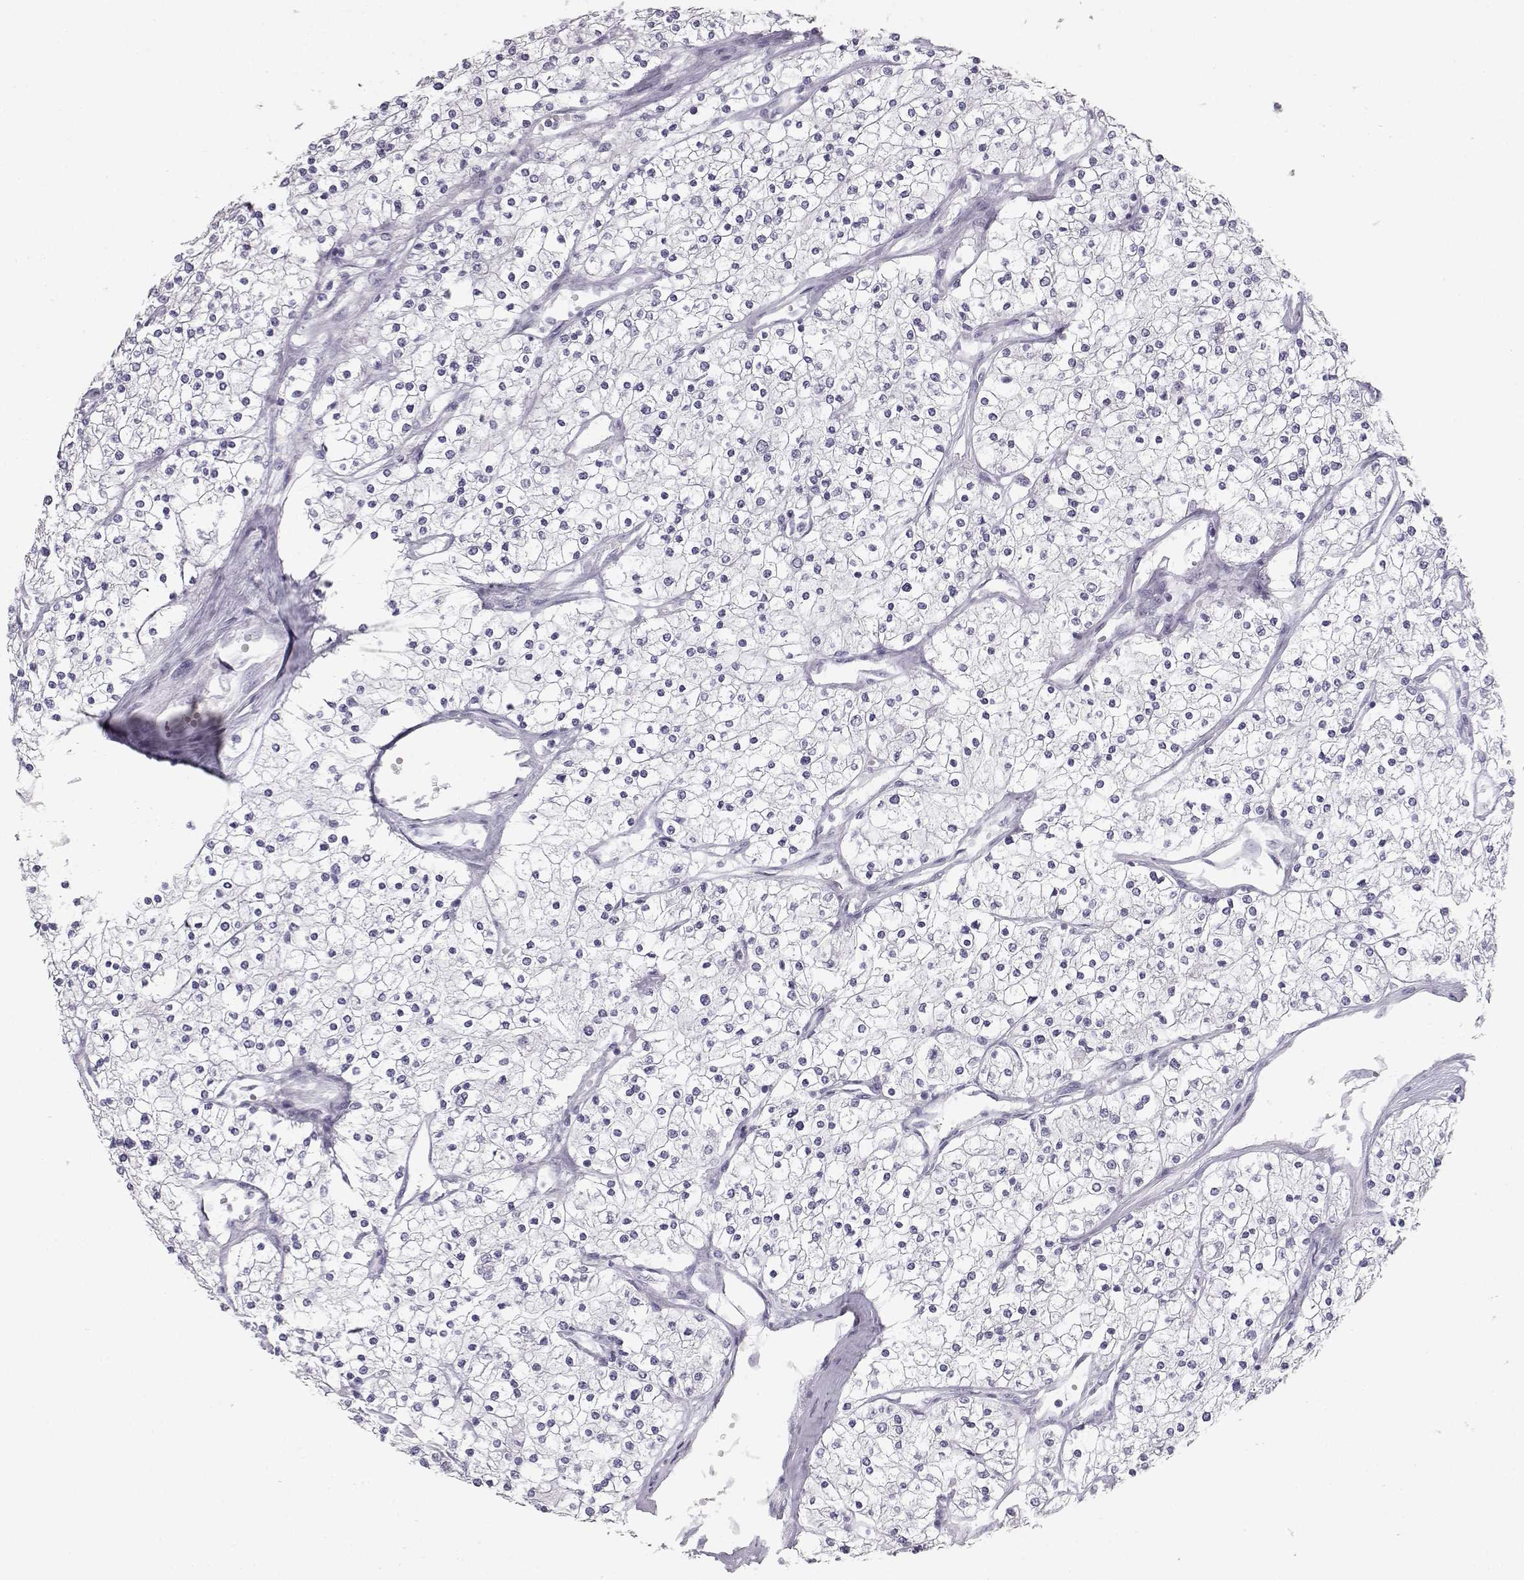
{"staining": {"intensity": "negative", "quantity": "none", "location": "none"}, "tissue": "renal cancer", "cell_type": "Tumor cells", "image_type": "cancer", "snomed": [{"axis": "morphology", "description": "Adenocarcinoma, NOS"}, {"axis": "topography", "description": "Kidney"}], "caption": "High power microscopy photomicrograph of an IHC image of renal cancer (adenocarcinoma), revealing no significant positivity in tumor cells. Nuclei are stained in blue.", "gene": "MYCBPAP", "patient": {"sex": "male", "age": 80}}